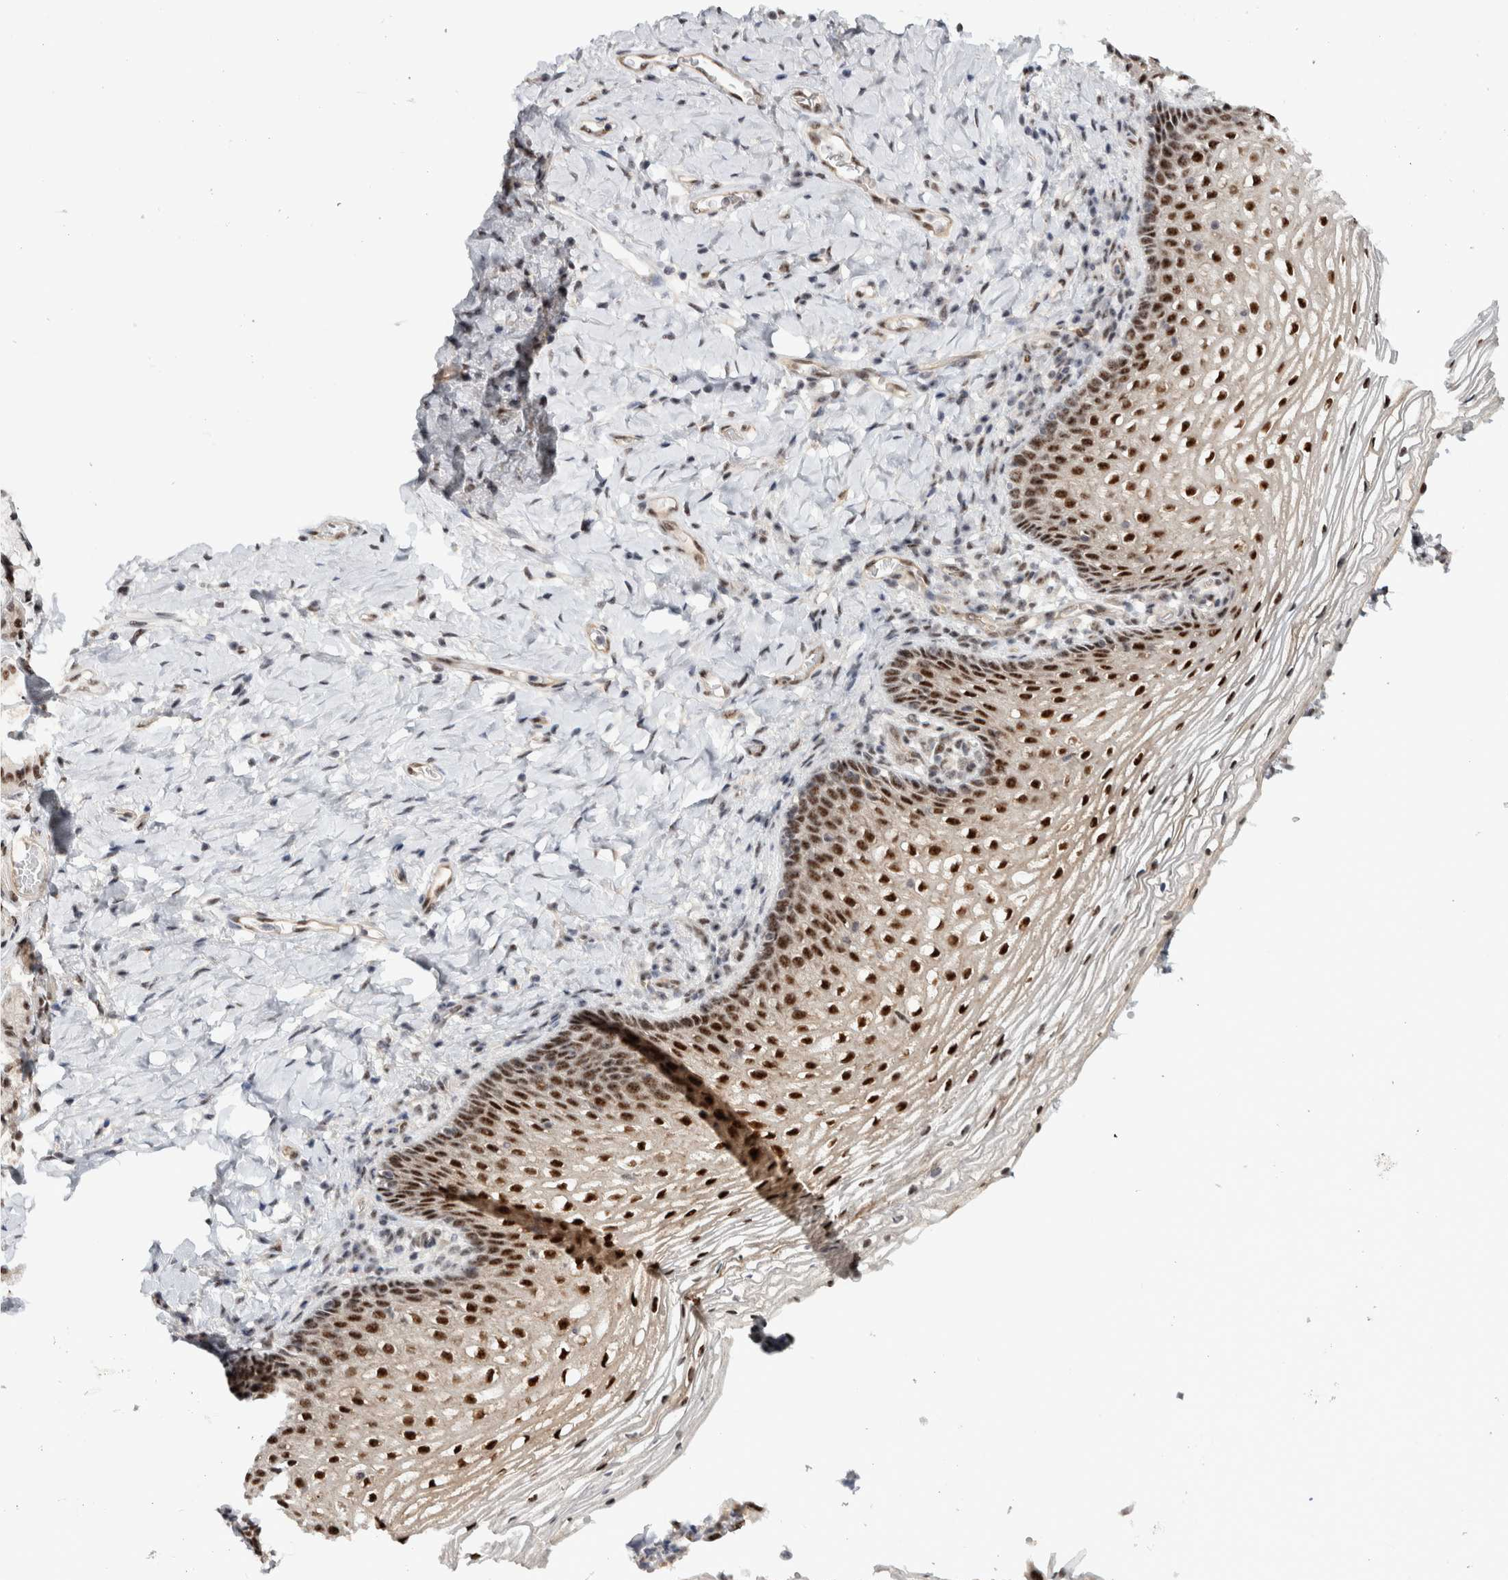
{"staining": {"intensity": "strong", "quantity": ">75%", "location": "nuclear"}, "tissue": "vagina", "cell_type": "Squamous epithelial cells", "image_type": "normal", "snomed": [{"axis": "morphology", "description": "Normal tissue, NOS"}, {"axis": "topography", "description": "Vagina"}], "caption": "Normal vagina exhibits strong nuclear expression in about >75% of squamous epithelial cells, visualized by immunohistochemistry.", "gene": "MKNK1", "patient": {"sex": "female", "age": 60}}